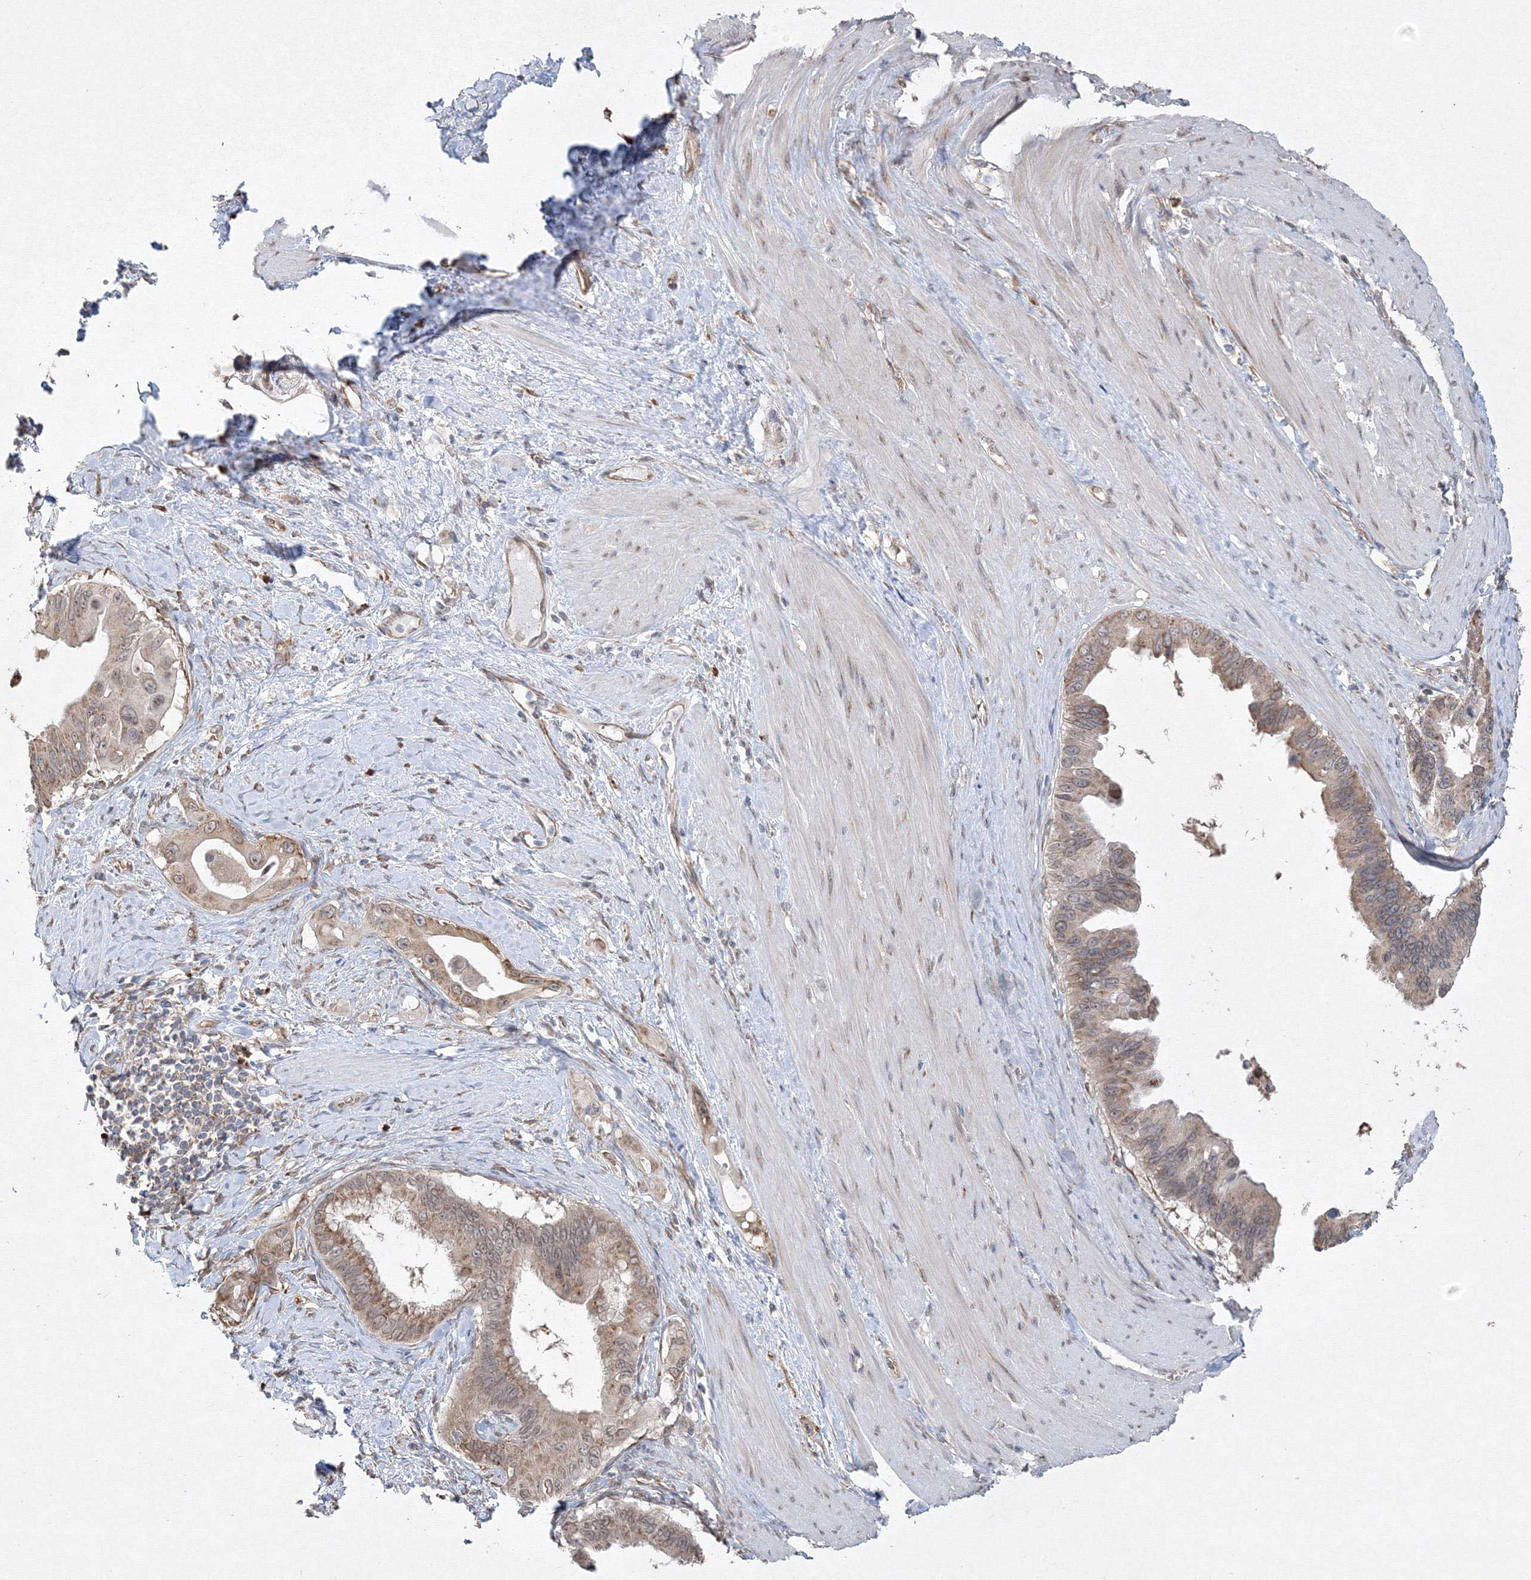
{"staining": {"intensity": "moderate", "quantity": ">75%", "location": "cytoplasmic/membranous"}, "tissue": "pancreatic cancer", "cell_type": "Tumor cells", "image_type": "cancer", "snomed": [{"axis": "morphology", "description": "Adenocarcinoma, NOS"}, {"axis": "topography", "description": "Pancreas"}], "caption": "Adenocarcinoma (pancreatic) stained with DAB immunohistochemistry displays medium levels of moderate cytoplasmic/membranous positivity in about >75% of tumor cells. The staining was performed using DAB to visualize the protein expression in brown, while the nuclei were stained in blue with hematoxylin (Magnification: 20x).", "gene": "FBXL8", "patient": {"sex": "female", "age": 56}}